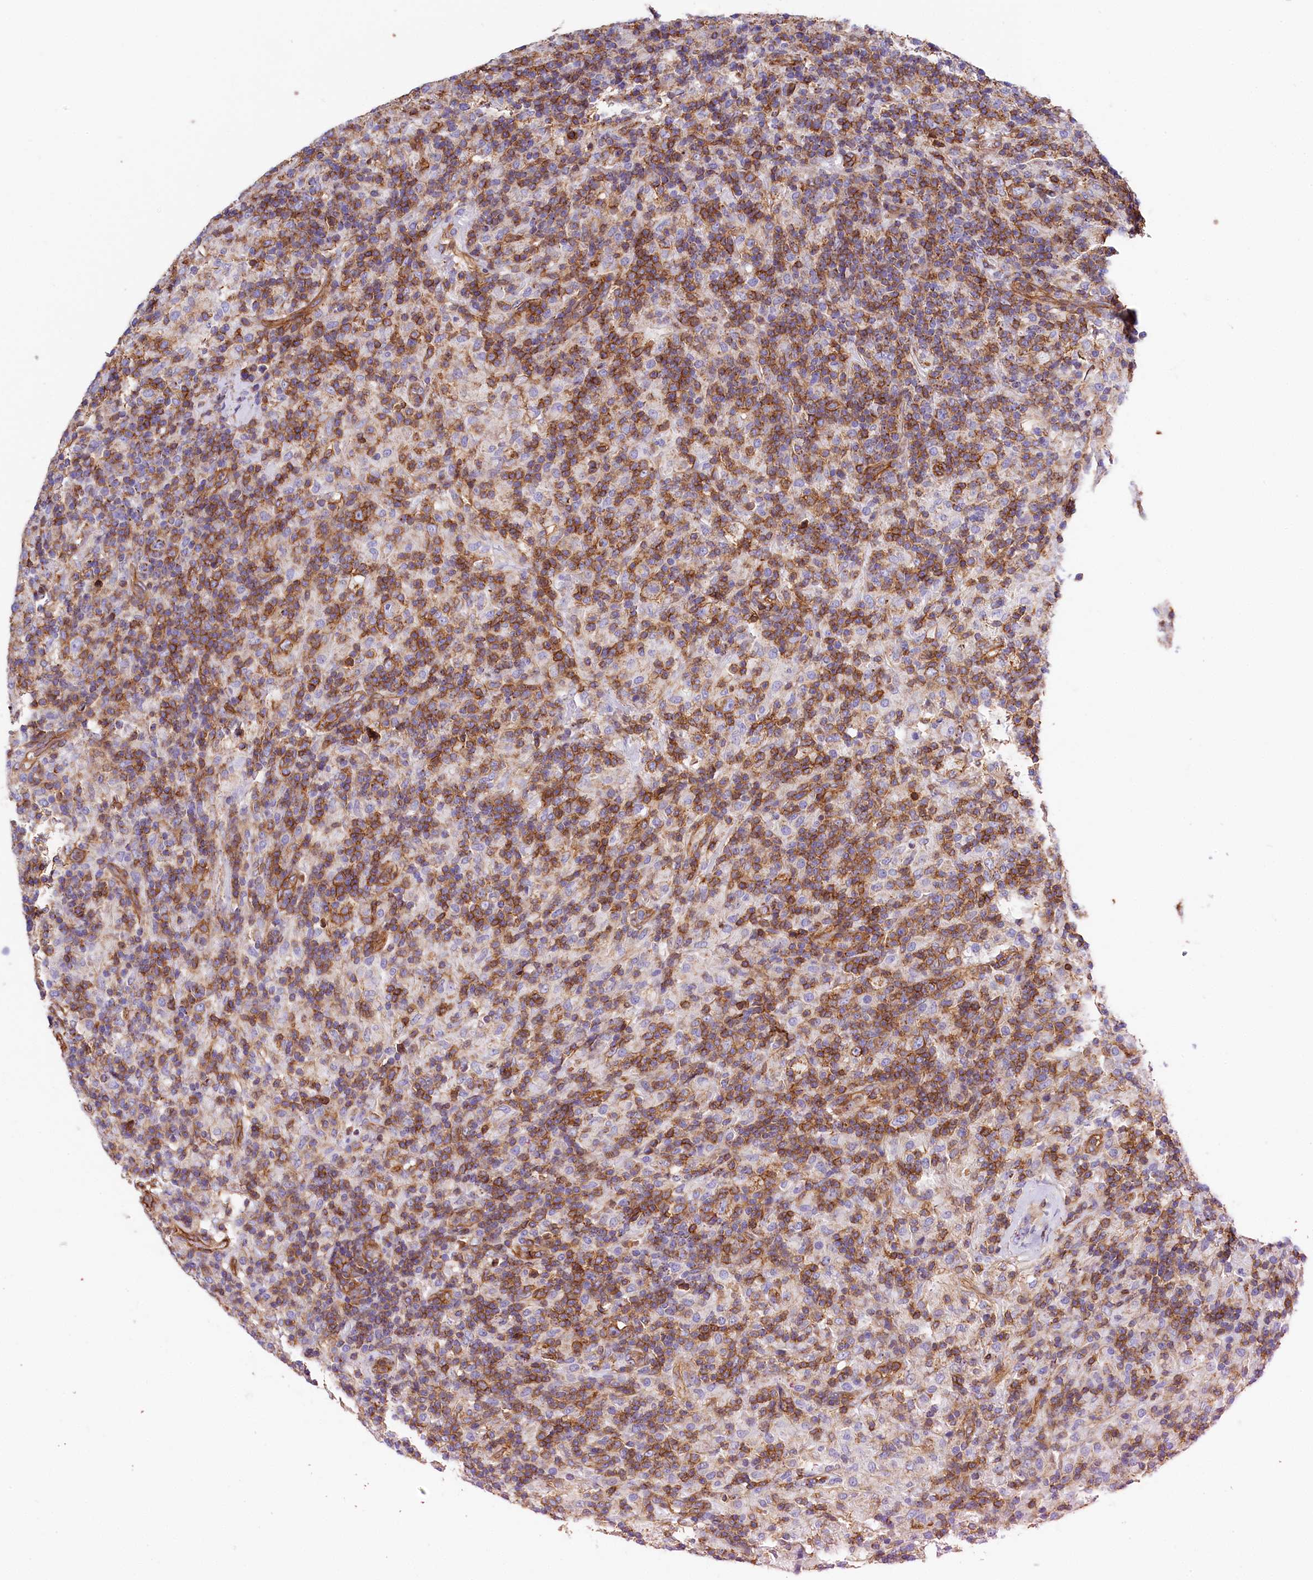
{"staining": {"intensity": "moderate", "quantity": "<25%", "location": "cytoplasmic/membranous"}, "tissue": "lymphoma", "cell_type": "Tumor cells", "image_type": "cancer", "snomed": [{"axis": "morphology", "description": "Hodgkin's disease, NOS"}, {"axis": "topography", "description": "Lymph node"}], "caption": "Immunohistochemical staining of Hodgkin's disease demonstrates low levels of moderate cytoplasmic/membranous positivity in approximately <25% of tumor cells.", "gene": "ATP2B4", "patient": {"sex": "male", "age": 70}}